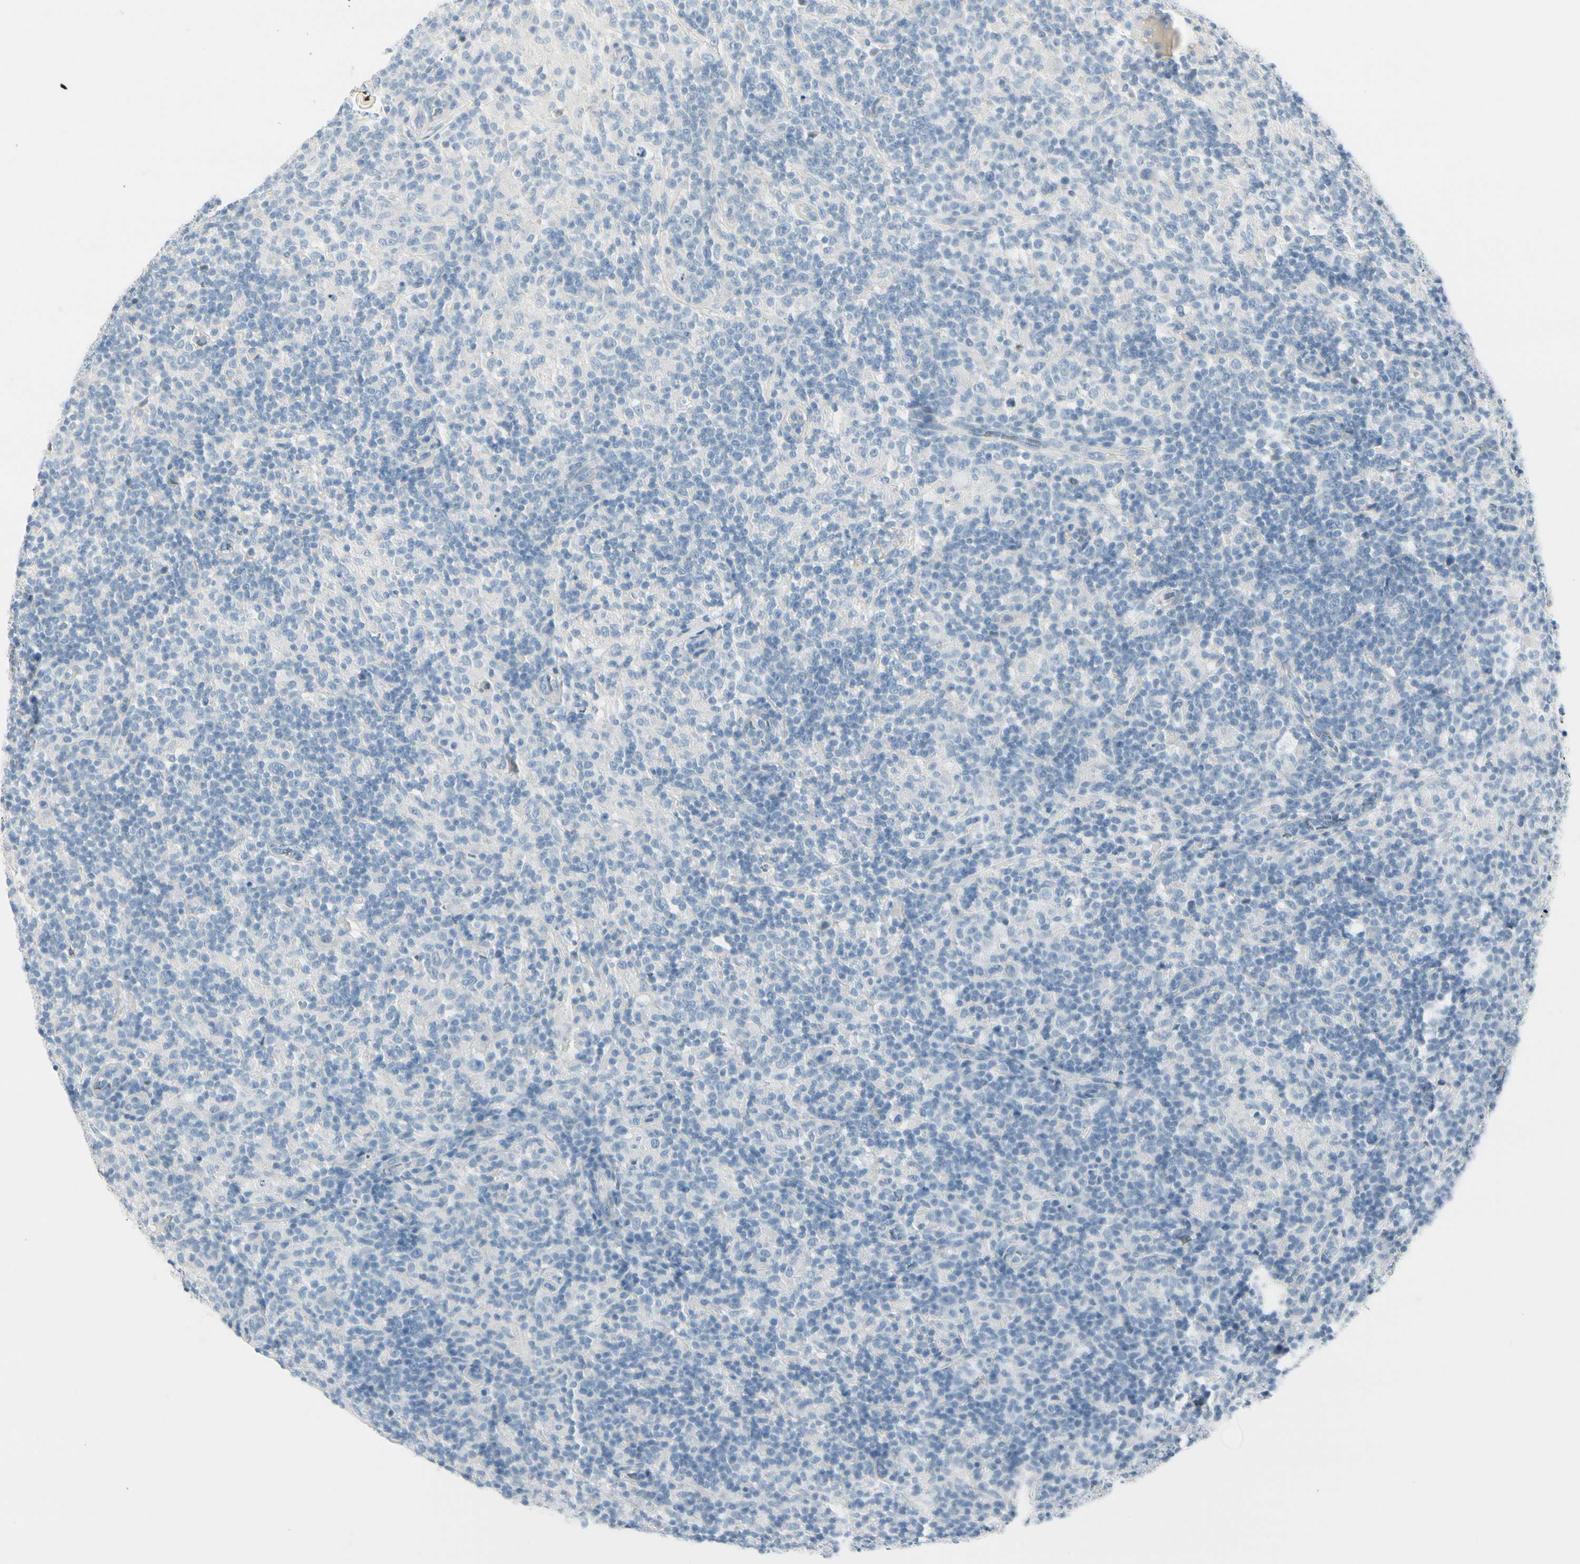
{"staining": {"intensity": "negative", "quantity": "none", "location": "none"}, "tissue": "lymphoma", "cell_type": "Tumor cells", "image_type": "cancer", "snomed": [{"axis": "morphology", "description": "Hodgkin's disease, NOS"}, {"axis": "topography", "description": "Lymph node"}], "caption": "A photomicrograph of lymphoma stained for a protein reveals no brown staining in tumor cells. (Immunohistochemistry (ihc), brightfield microscopy, high magnification).", "gene": "CDHR5", "patient": {"sex": "male", "age": 70}}